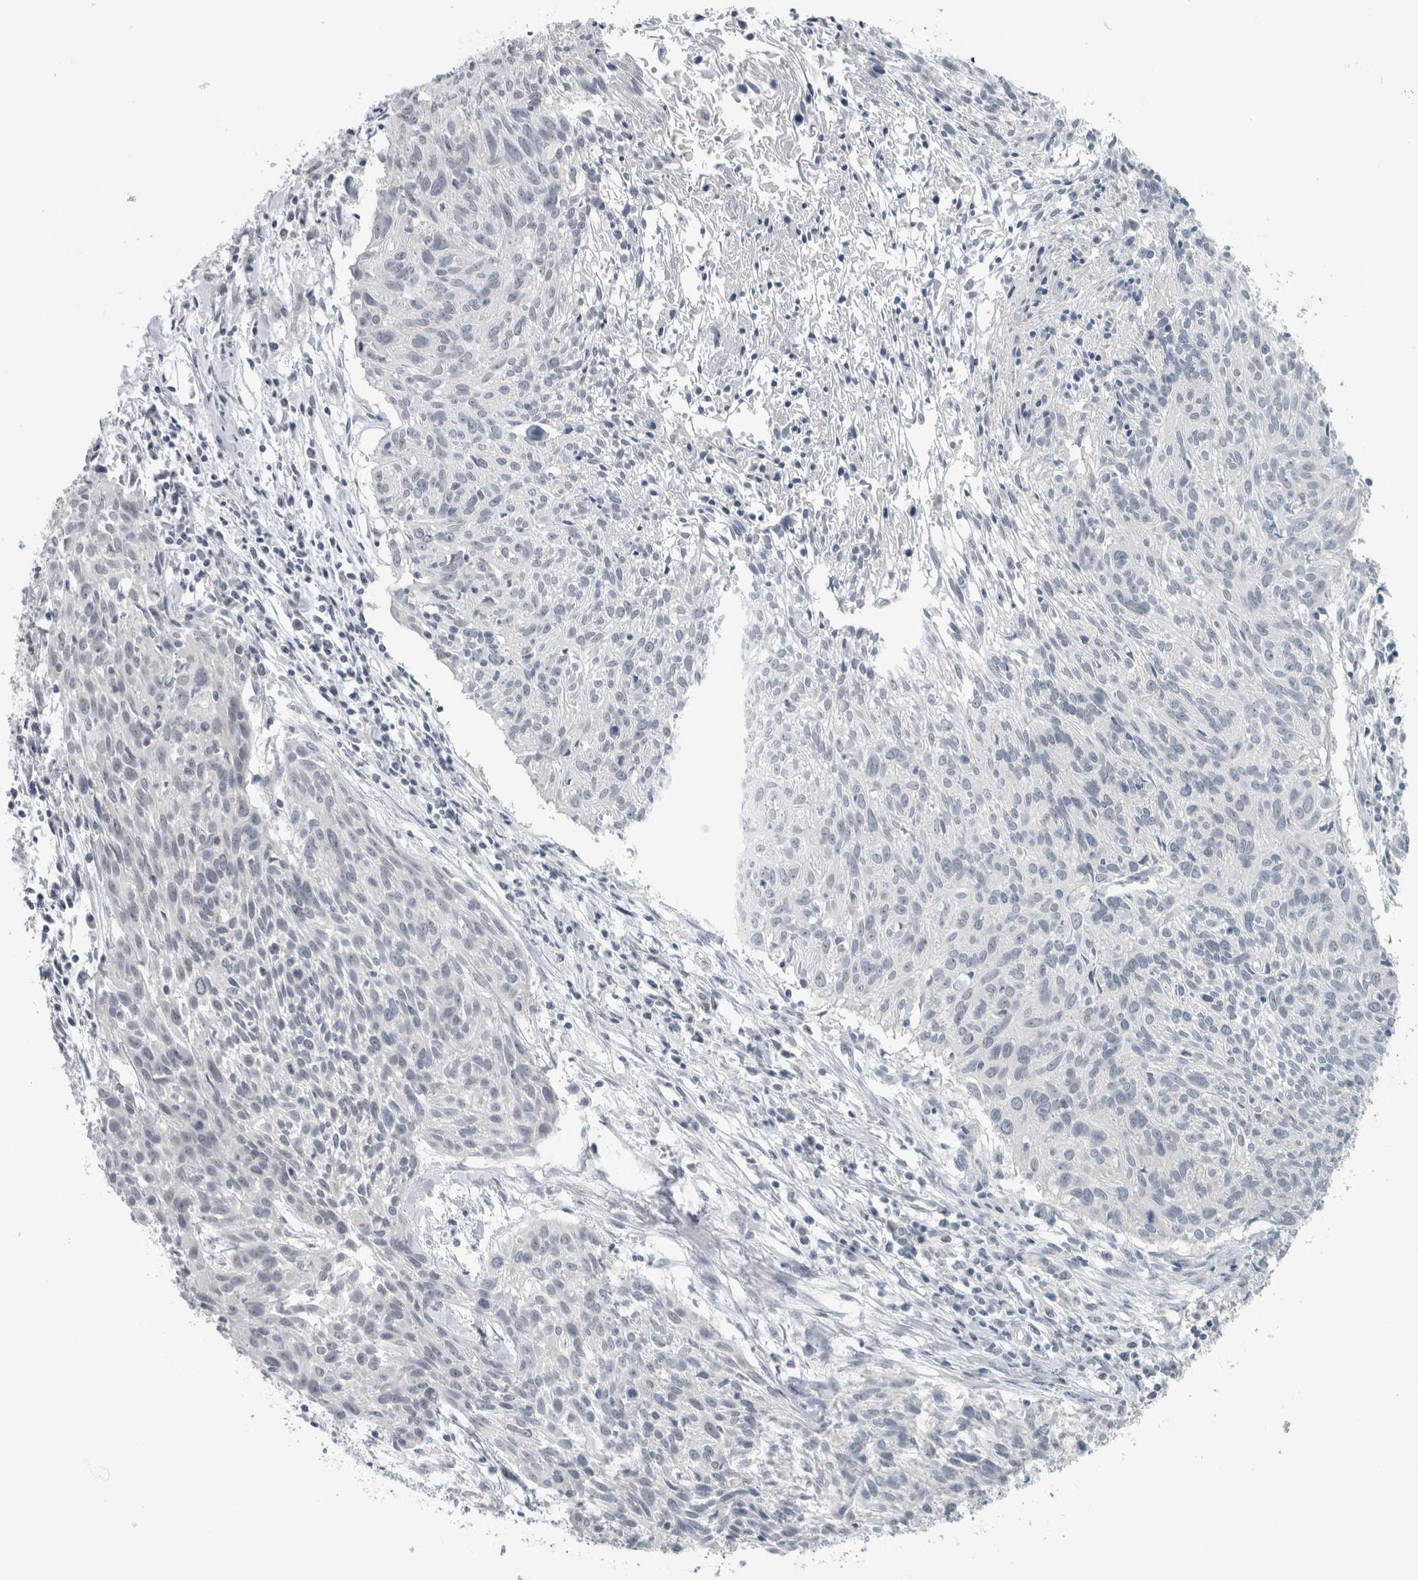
{"staining": {"intensity": "negative", "quantity": "none", "location": "none"}, "tissue": "cervical cancer", "cell_type": "Tumor cells", "image_type": "cancer", "snomed": [{"axis": "morphology", "description": "Squamous cell carcinoma, NOS"}, {"axis": "topography", "description": "Cervix"}], "caption": "The photomicrograph displays no staining of tumor cells in squamous cell carcinoma (cervical).", "gene": "TRIT1", "patient": {"sex": "female", "age": 51}}